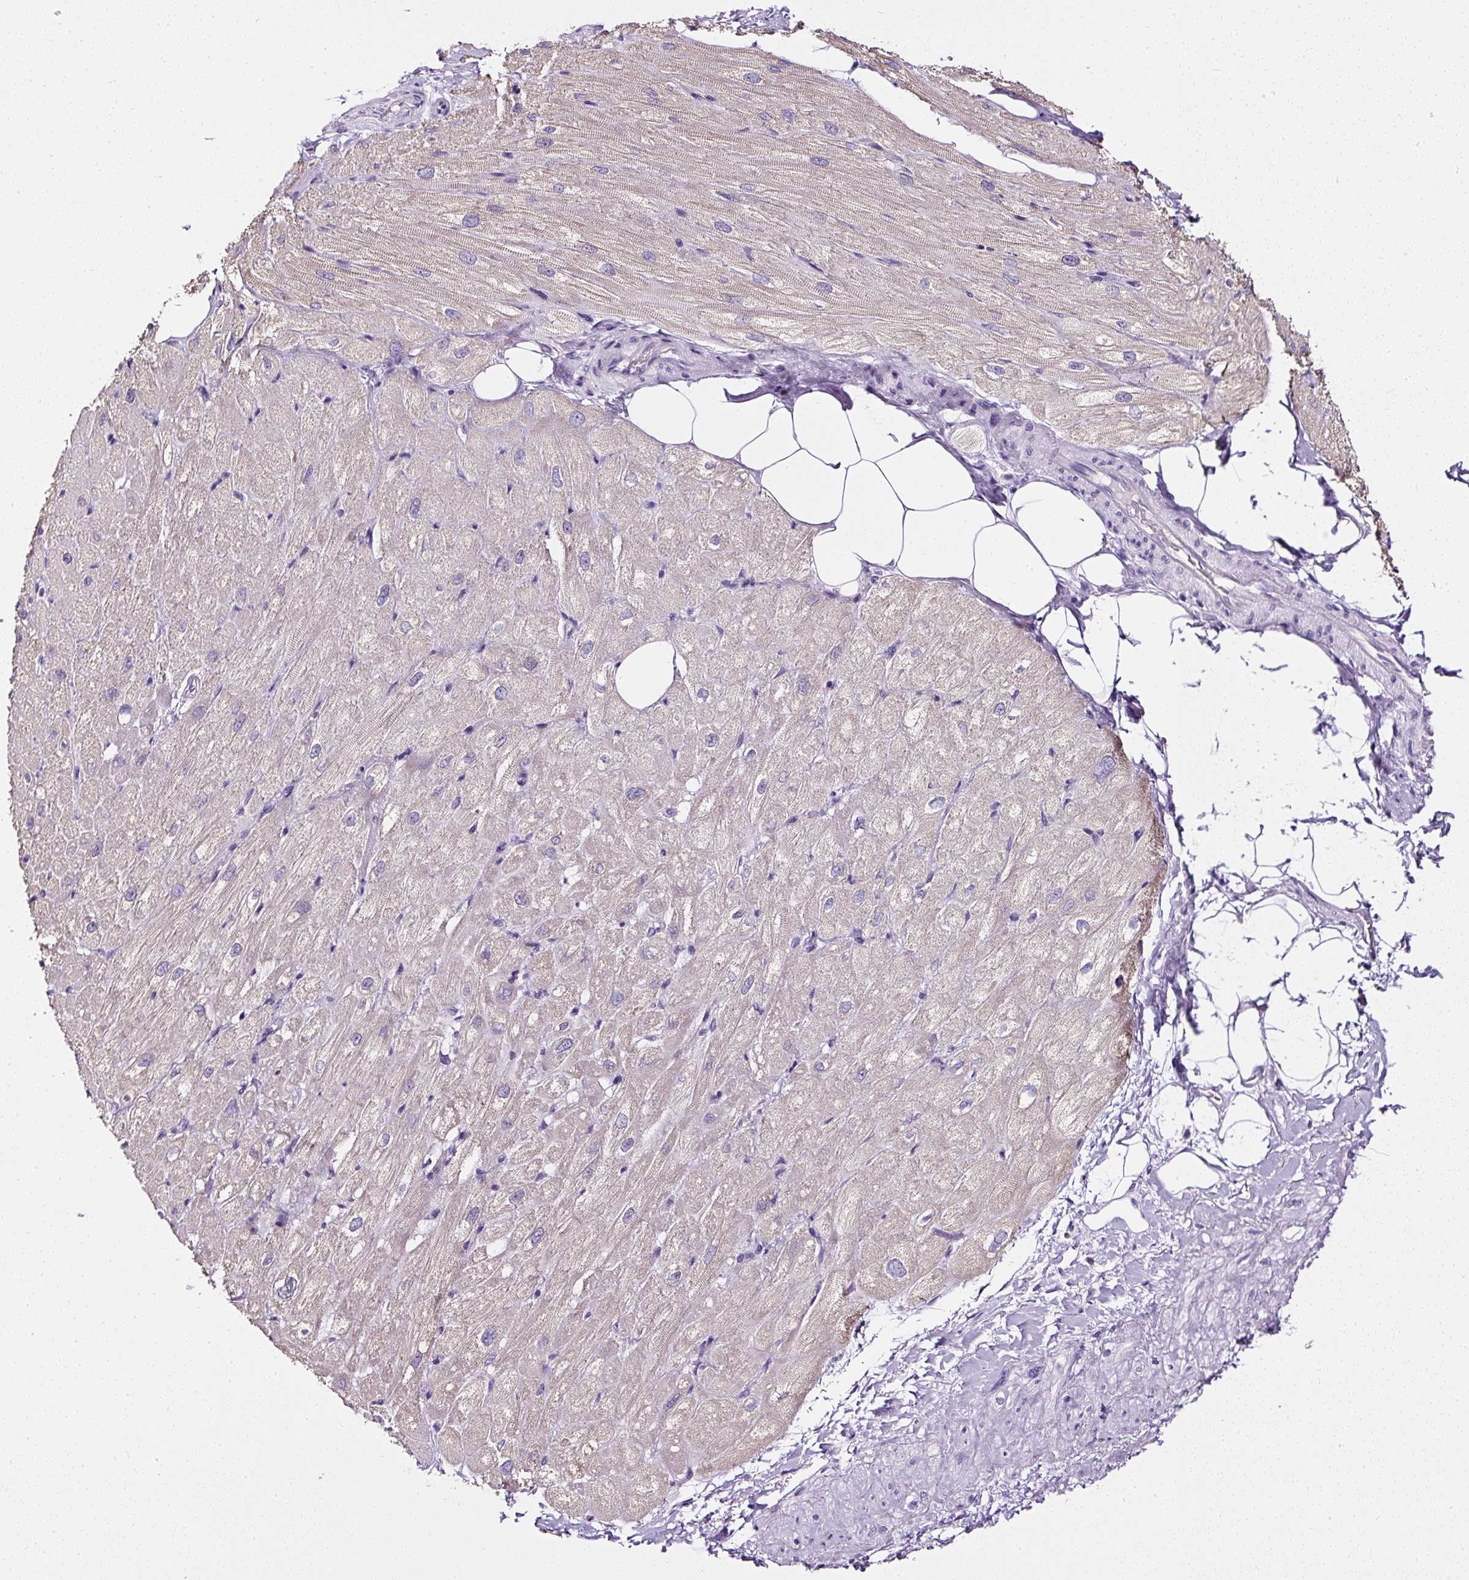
{"staining": {"intensity": "weak", "quantity": "<25%", "location": "cytoplasmic/membranous"}, "tissue": "heart muscle", "cell_type": "Cardiomyocytes", "image_type": "normal", "snomed": [{"axis": "morphology", "description": "Normal tissue, NOS"}, {"axis": "topography", "description": "Heart"}], "caption": "Heart muscle was stained to show a protein in brown. There is no significant staining in cardiomyocytes. The staining is performed using DAB (3,3'-diaminobenzidine) brown chromogen with nuclei counter-stained in using hematoxylin.", "gene": "ATP2A1", "patient": {"sex": "male", "age": 62}}